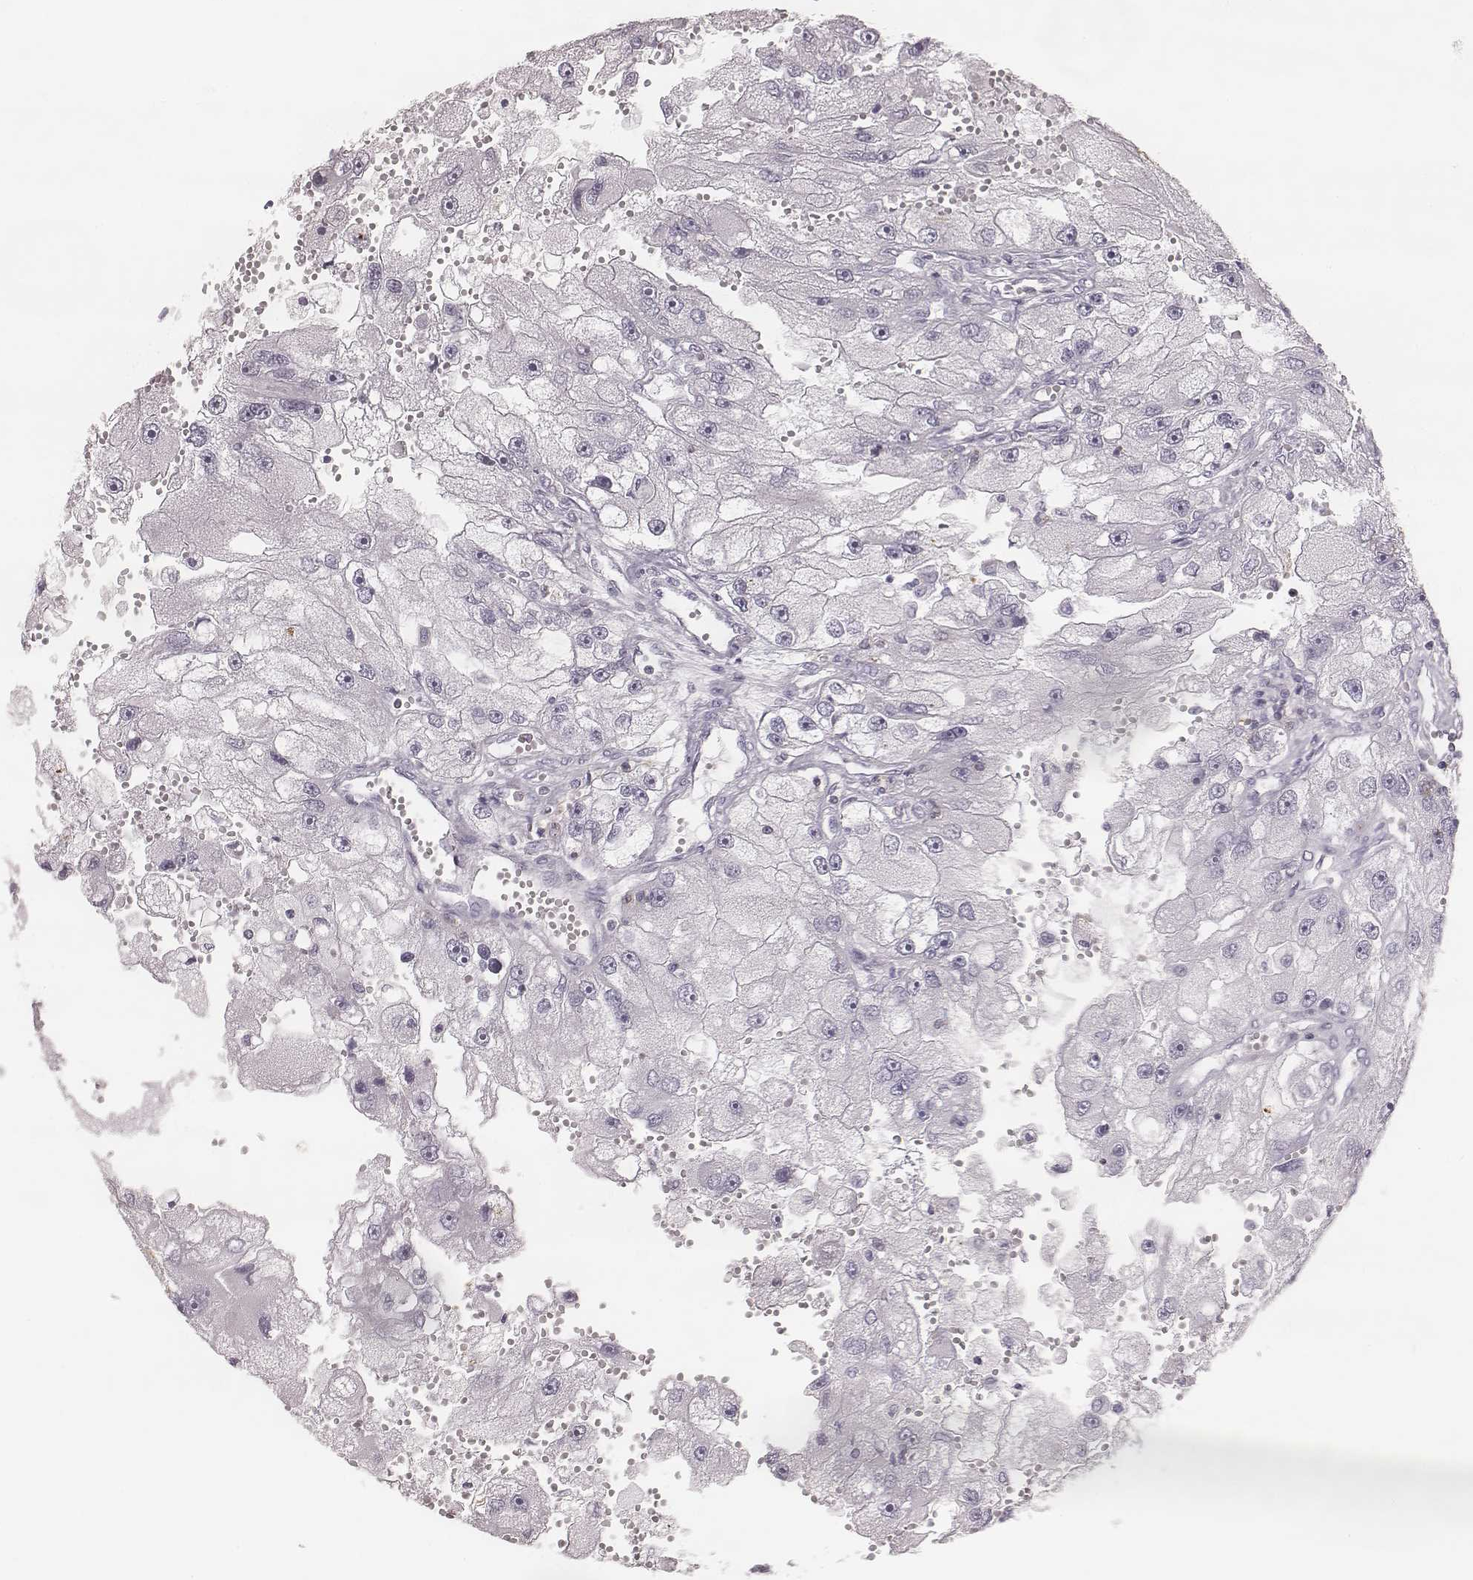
{"staining": {"intensity": "negative", "quantity": "none", "location": "none"}, "tissue": "renal cancer", "cell_type": "Tumor cells", "image_type": "cancer", "snomed": [{"axis": "morphology", "description": "Adenocarcinoma, NOS"}, {"axis": "topography", "description": "Kidney"}], "caption": "There is no significant positivity in tumor cells of renal cancer.", "gene": "ZNF365", "patient": {"sex": "male", "age": 63}}